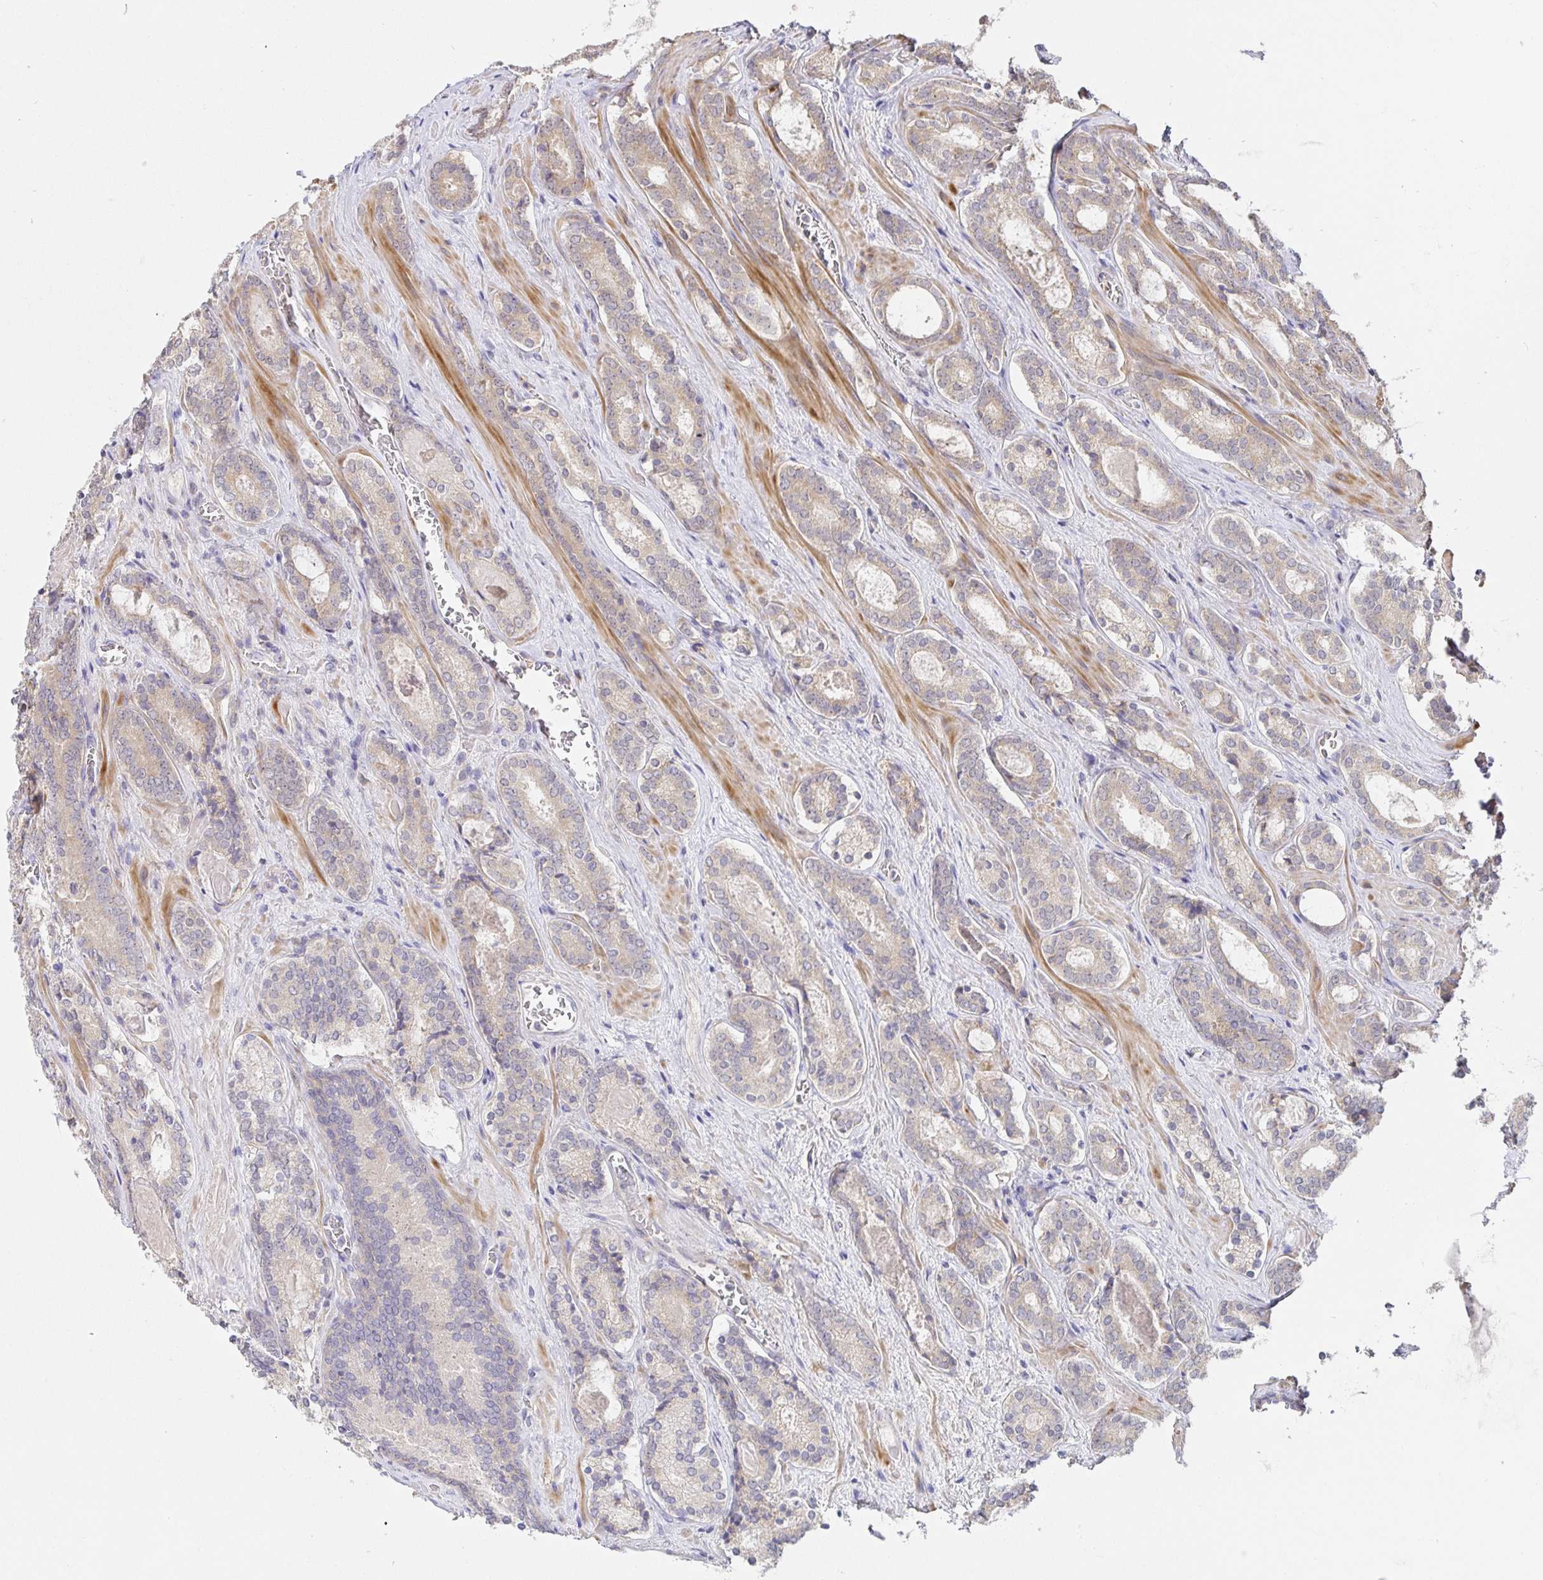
{"staining": {"intensity": "weak", "quantity": ">75%", "location": "cytoplasmic/membranous"}, "tissue": "prostate cancer", "cell_type": "Tumor cells", "image_type": "cancer", "snomed": [{"axis": "morphology", "description": "Adenocarcinoma, Low grade"}, {"axis": "topography", "description": "Prostate"}], "caption": "A brown stain highlights weak cytoplasmic/membranous expression of a protein in adenocarcinoma (low-grade) (prostate) tumor cells. The protein of interest is stained brown, and the nuclei are stained in blue (DAB (3,3'-diaminobenzidine) IHC with brightfield microscopy, high magnification).", "gene": "ZDHHC11", "patient": {"sex": "male", "age": 62}}